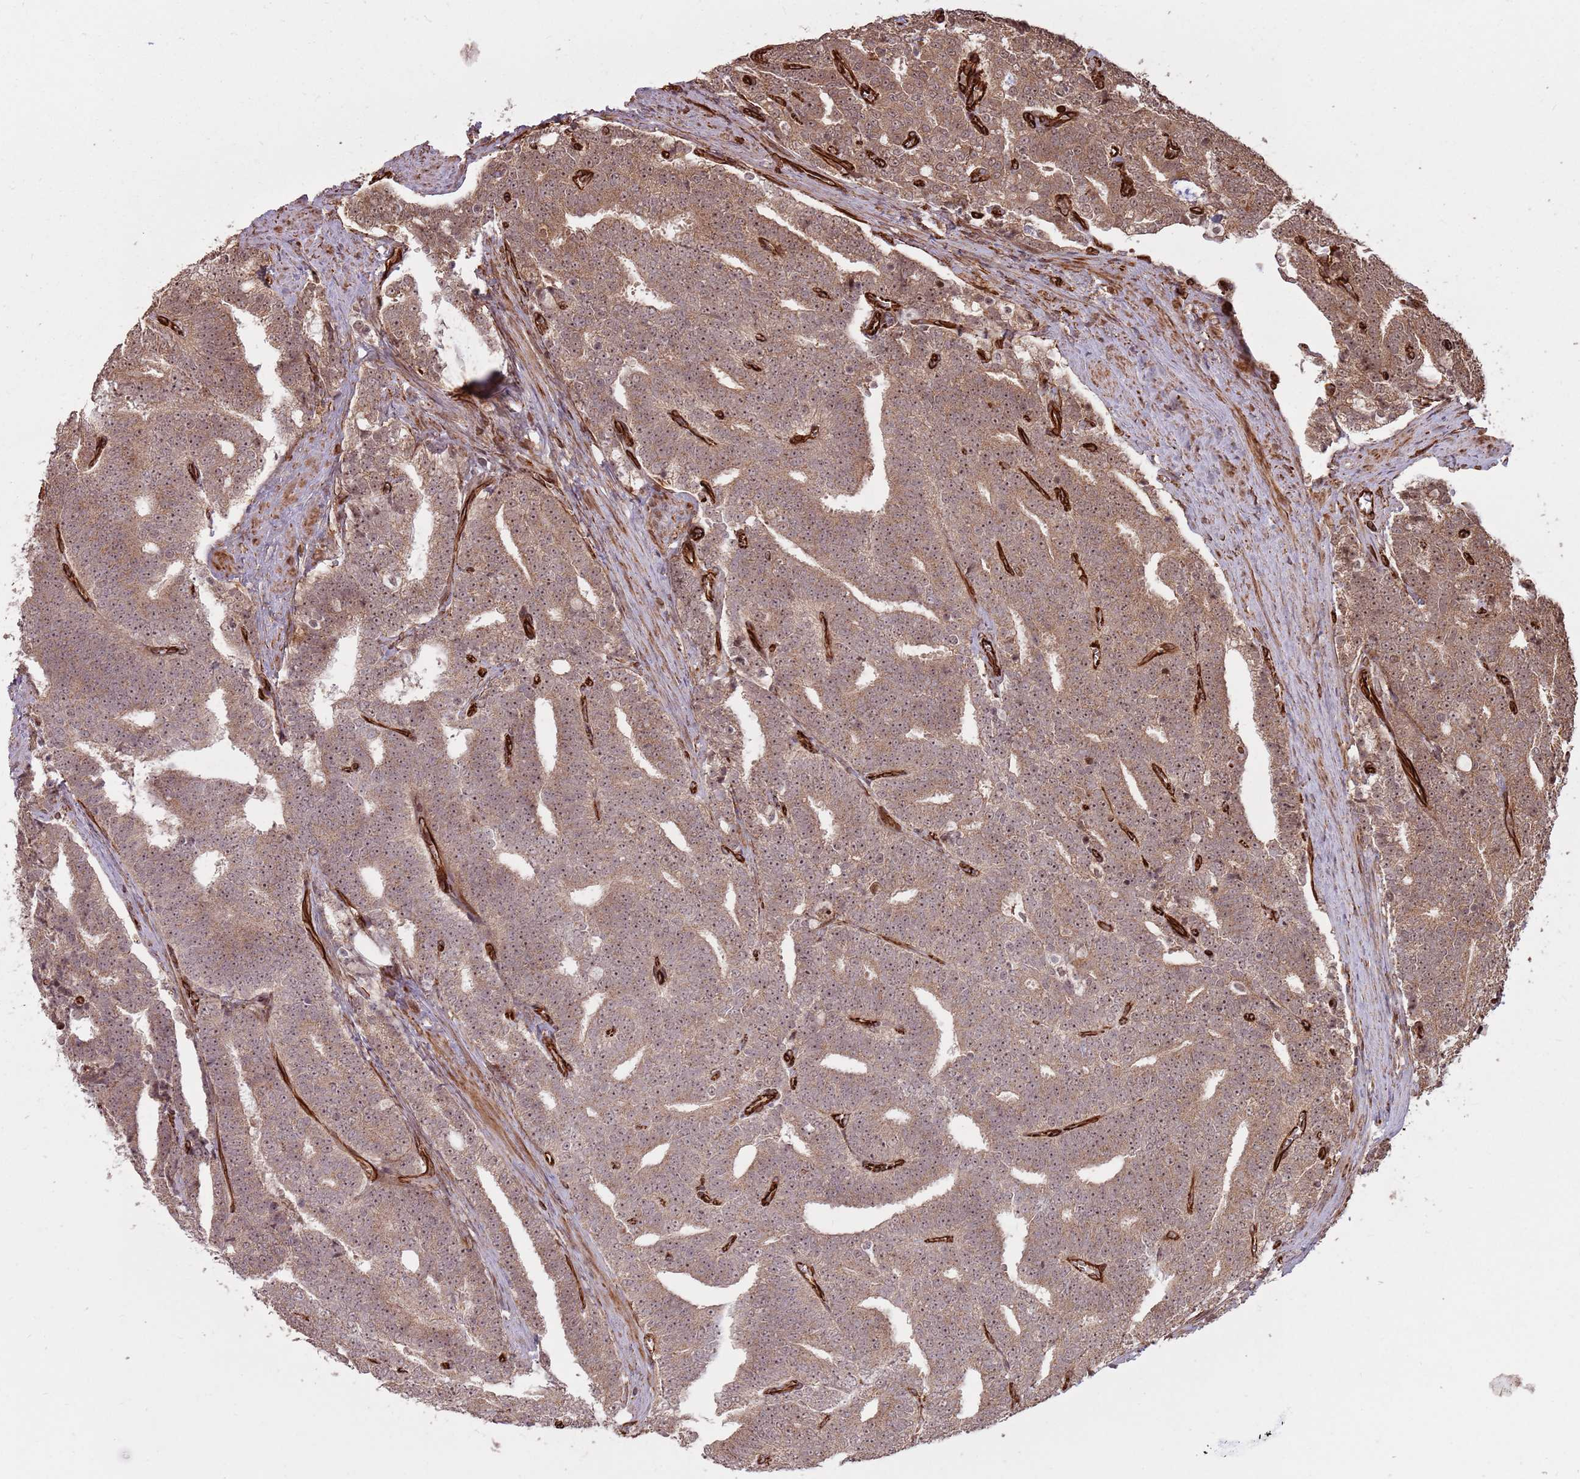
{"staining": {"intensity": "moderate", "quantity": ">75%", "location": "cytoplasmic/membranous,nuclear"}, "tissue": "prostate cancer", "cell_type": "Tumor cells", "image_type": "cancer", "snomed": [{"axis": "morphology", "description": "Adenocarcinoma, High grade"}, {"axis": "topography", "description": "Prostate and seminal vesicle, NOS"}], "caption": "Immunohistochemistry (IHC) image of neoplastic tissue: adenocarcinoma (high-grade) (prostate) stained using immunohistochemistry exhibits medium levels of moderate protein expression localized specifically in the cytoplasmic/membranous and nuclear of tumor cells, appearing as a cytoplasmic/membranous and nuclear brown color.", "gene": "ADAMTS3", "patient": {"sex": "male", "age": 67}}